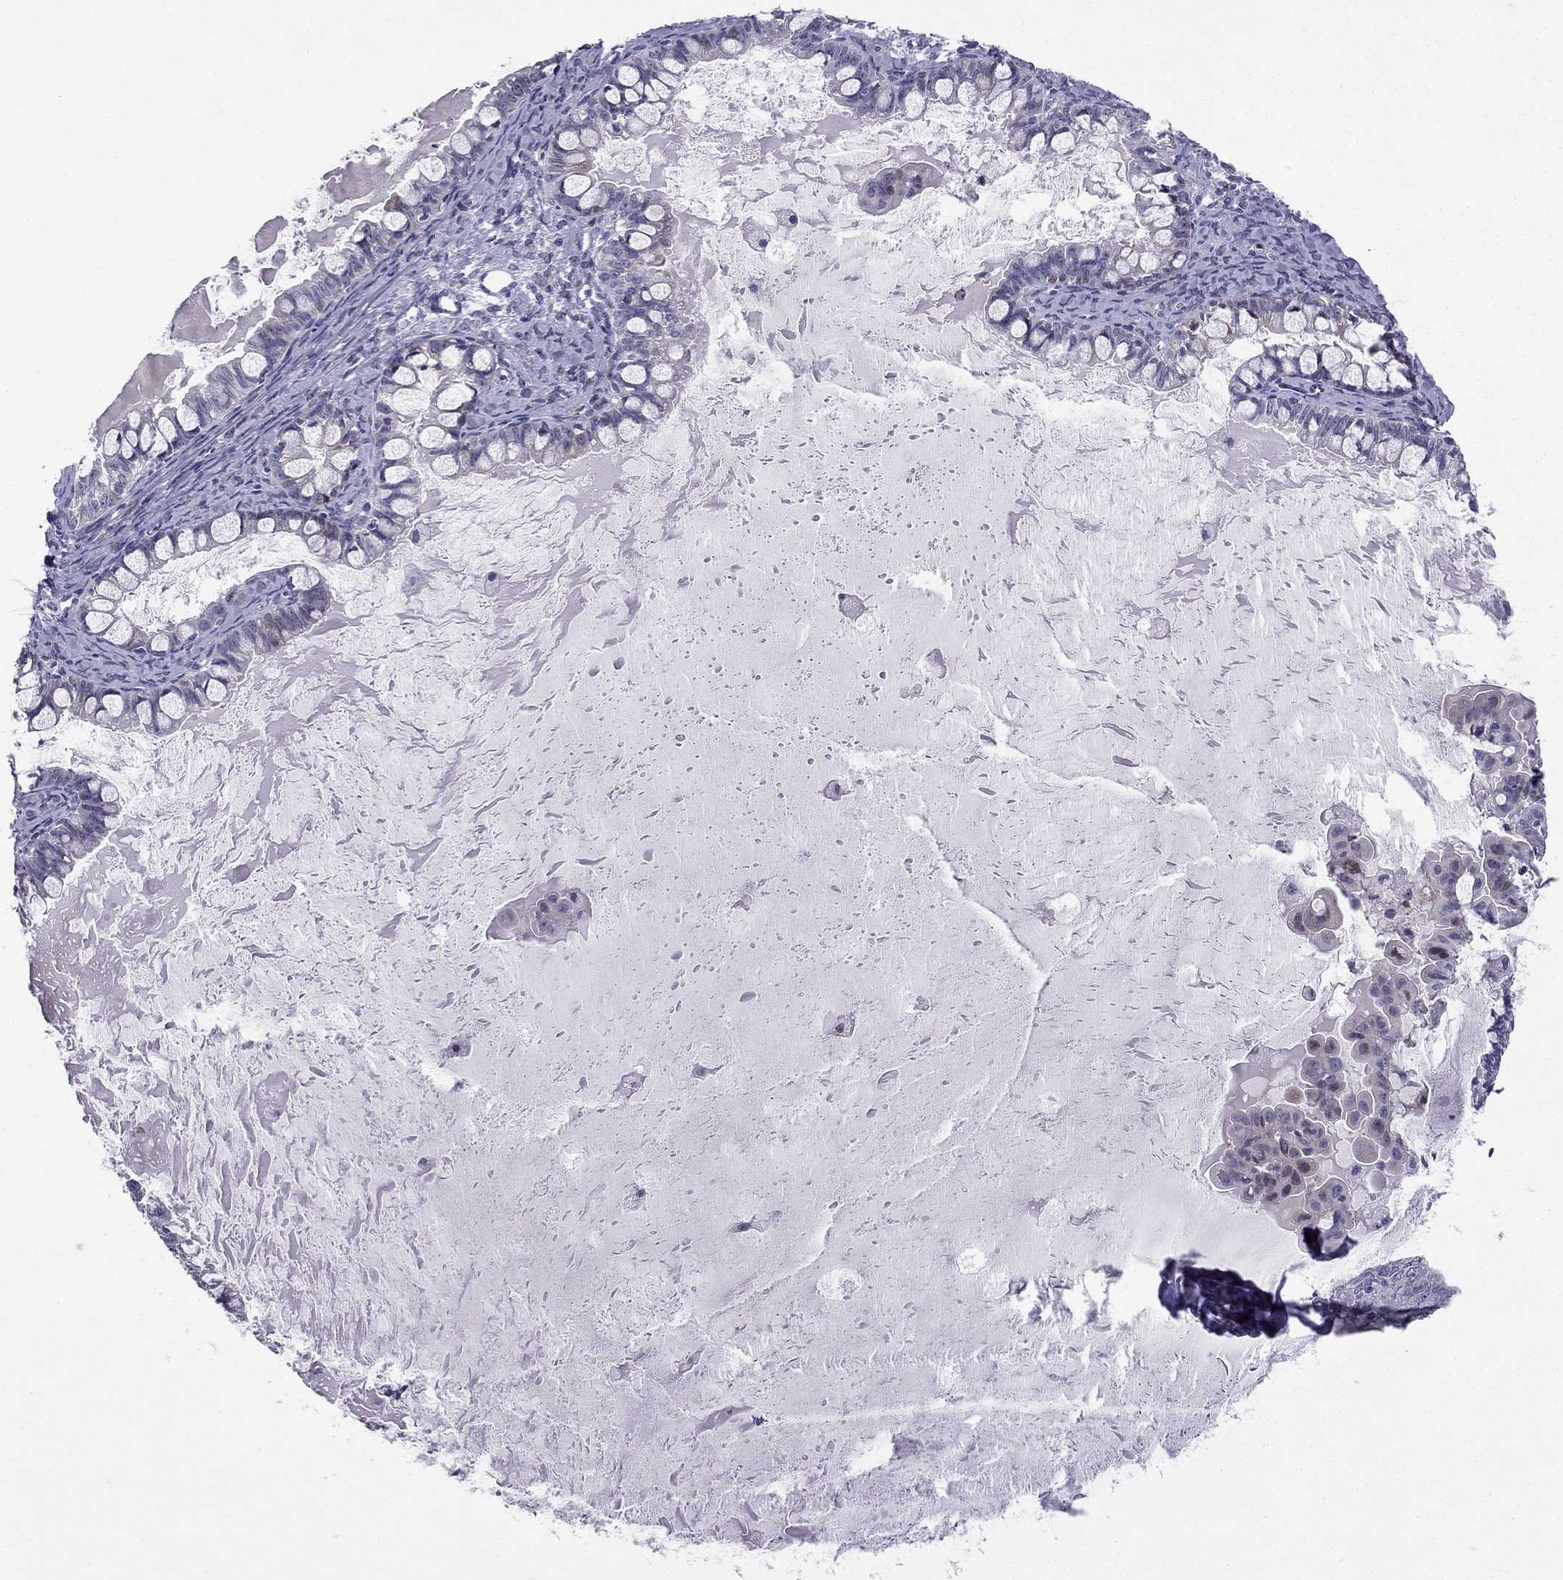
{"staining": {"intensity": "negative", "quantity": "none", "location": "none"}, "tissue": "ovarian cancer", "cell_type": "Tumor cells", "image_type": "cancer", "snomed": [{"axis": "morphology", "description": "Cystadenocarcinoma, mucinous, NOS"}, {"axis": "topography", "description": "Ovary"}], "caption": "Ovarian cancer (mucinous cystadenocarcinoma) was stained to show a protein in brown. There is no significant staining in tumor cells. (DAB immunohistochemistry (IHC), high magnification).", "gene": "CFAP70", "patient": {"sex": "female", "age": 63}}